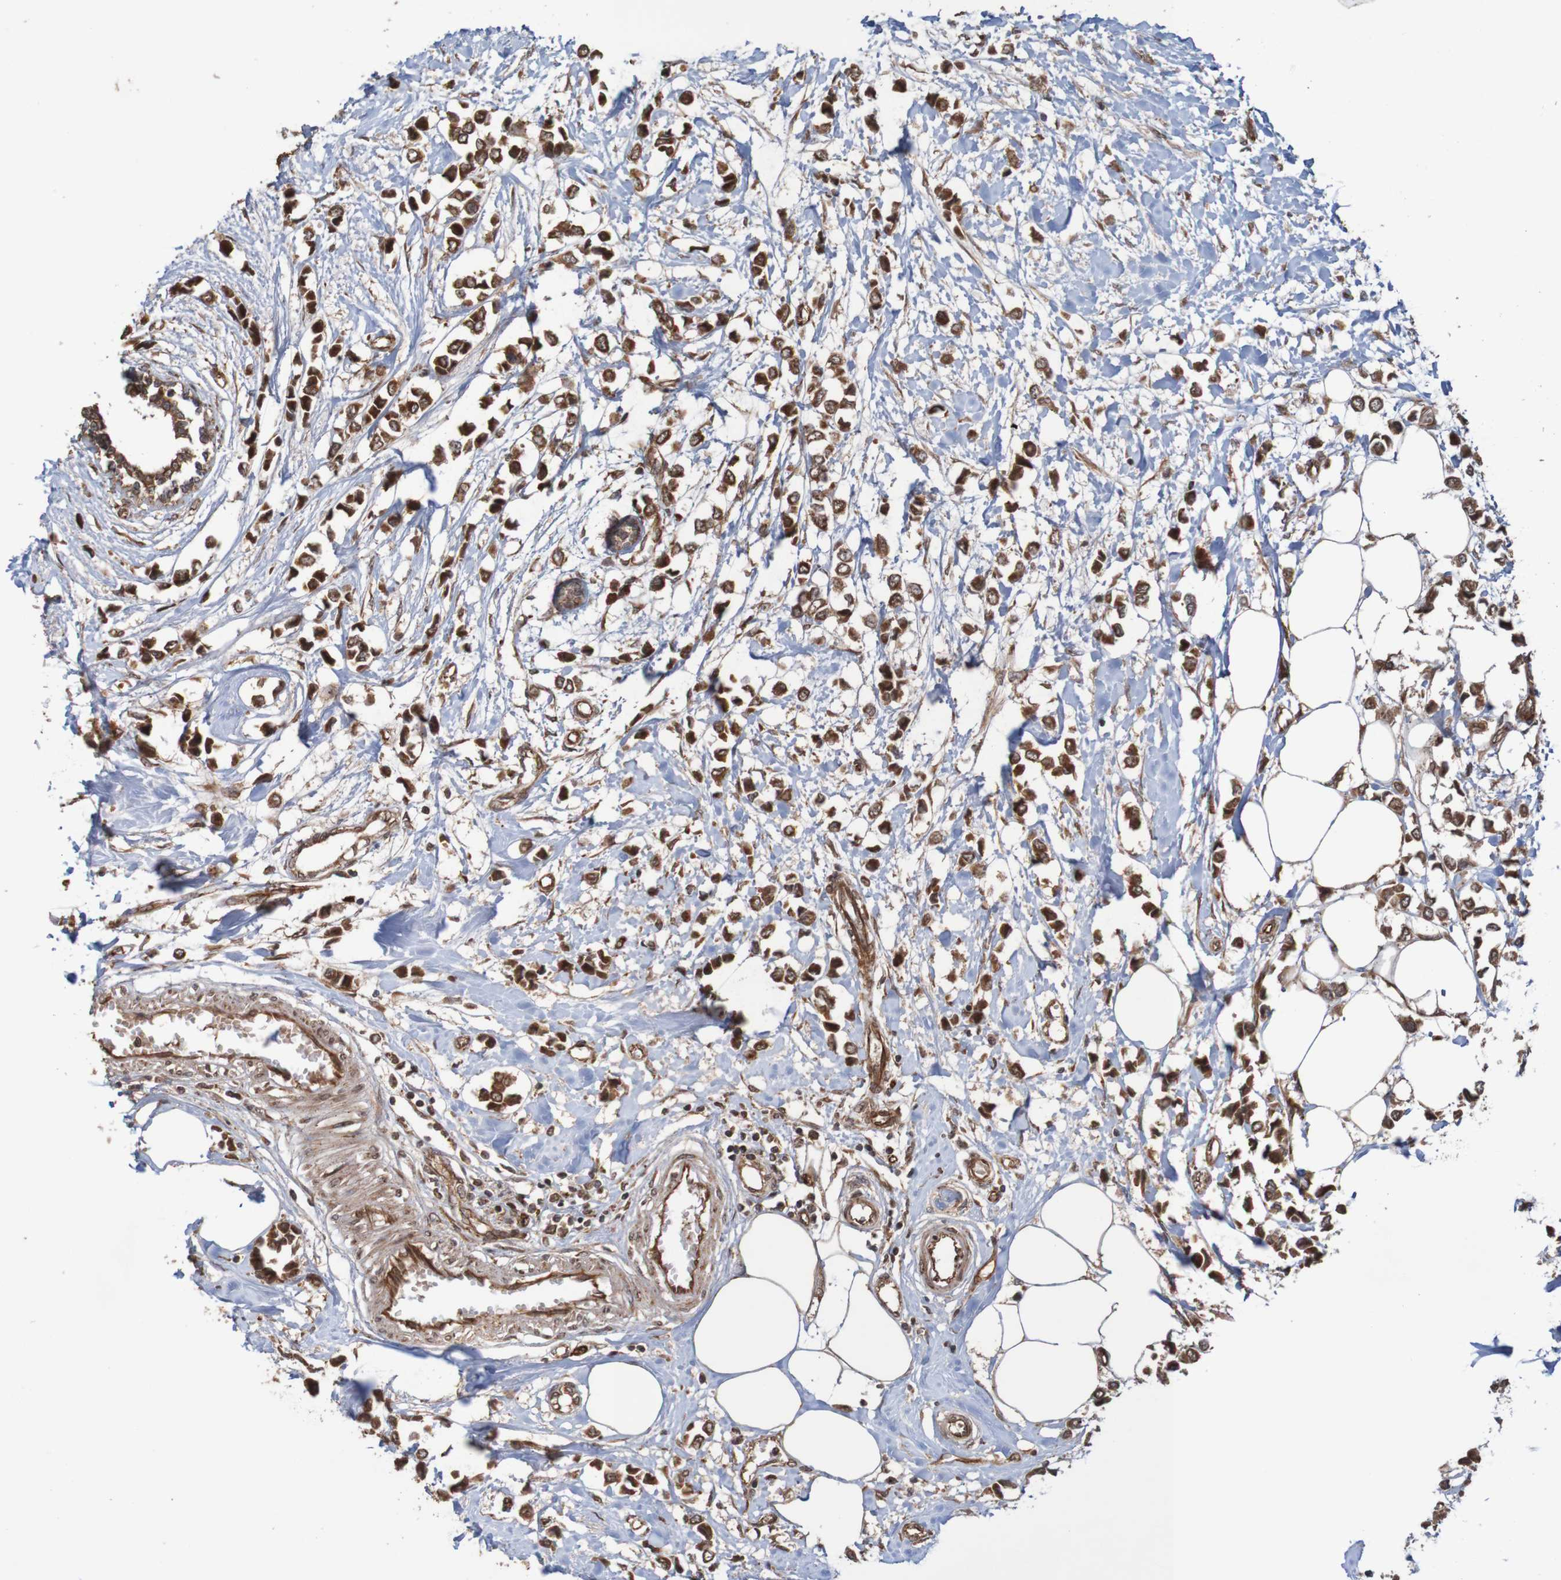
{"staining": {"intensity": "strong", "quantity": ">75%", "location": "cytoplasmic/membranous"}, "tissue": "breast cancer", "cell_type": "Tumor cells", "image_type": "cancer", "snomed": [{"axis": "morphology", "description": "Lobular carcinoma"}, {"axis": "topography", "description": "Breast"}], "caption": "Breast cancer stained with immunohistochemistry (IHC) shows strong cytoplasmic/membranous staining in approximately >75% of tumor cells.", "gene": "MRPL52", "patient": {"sex": "female", "age": 51}}